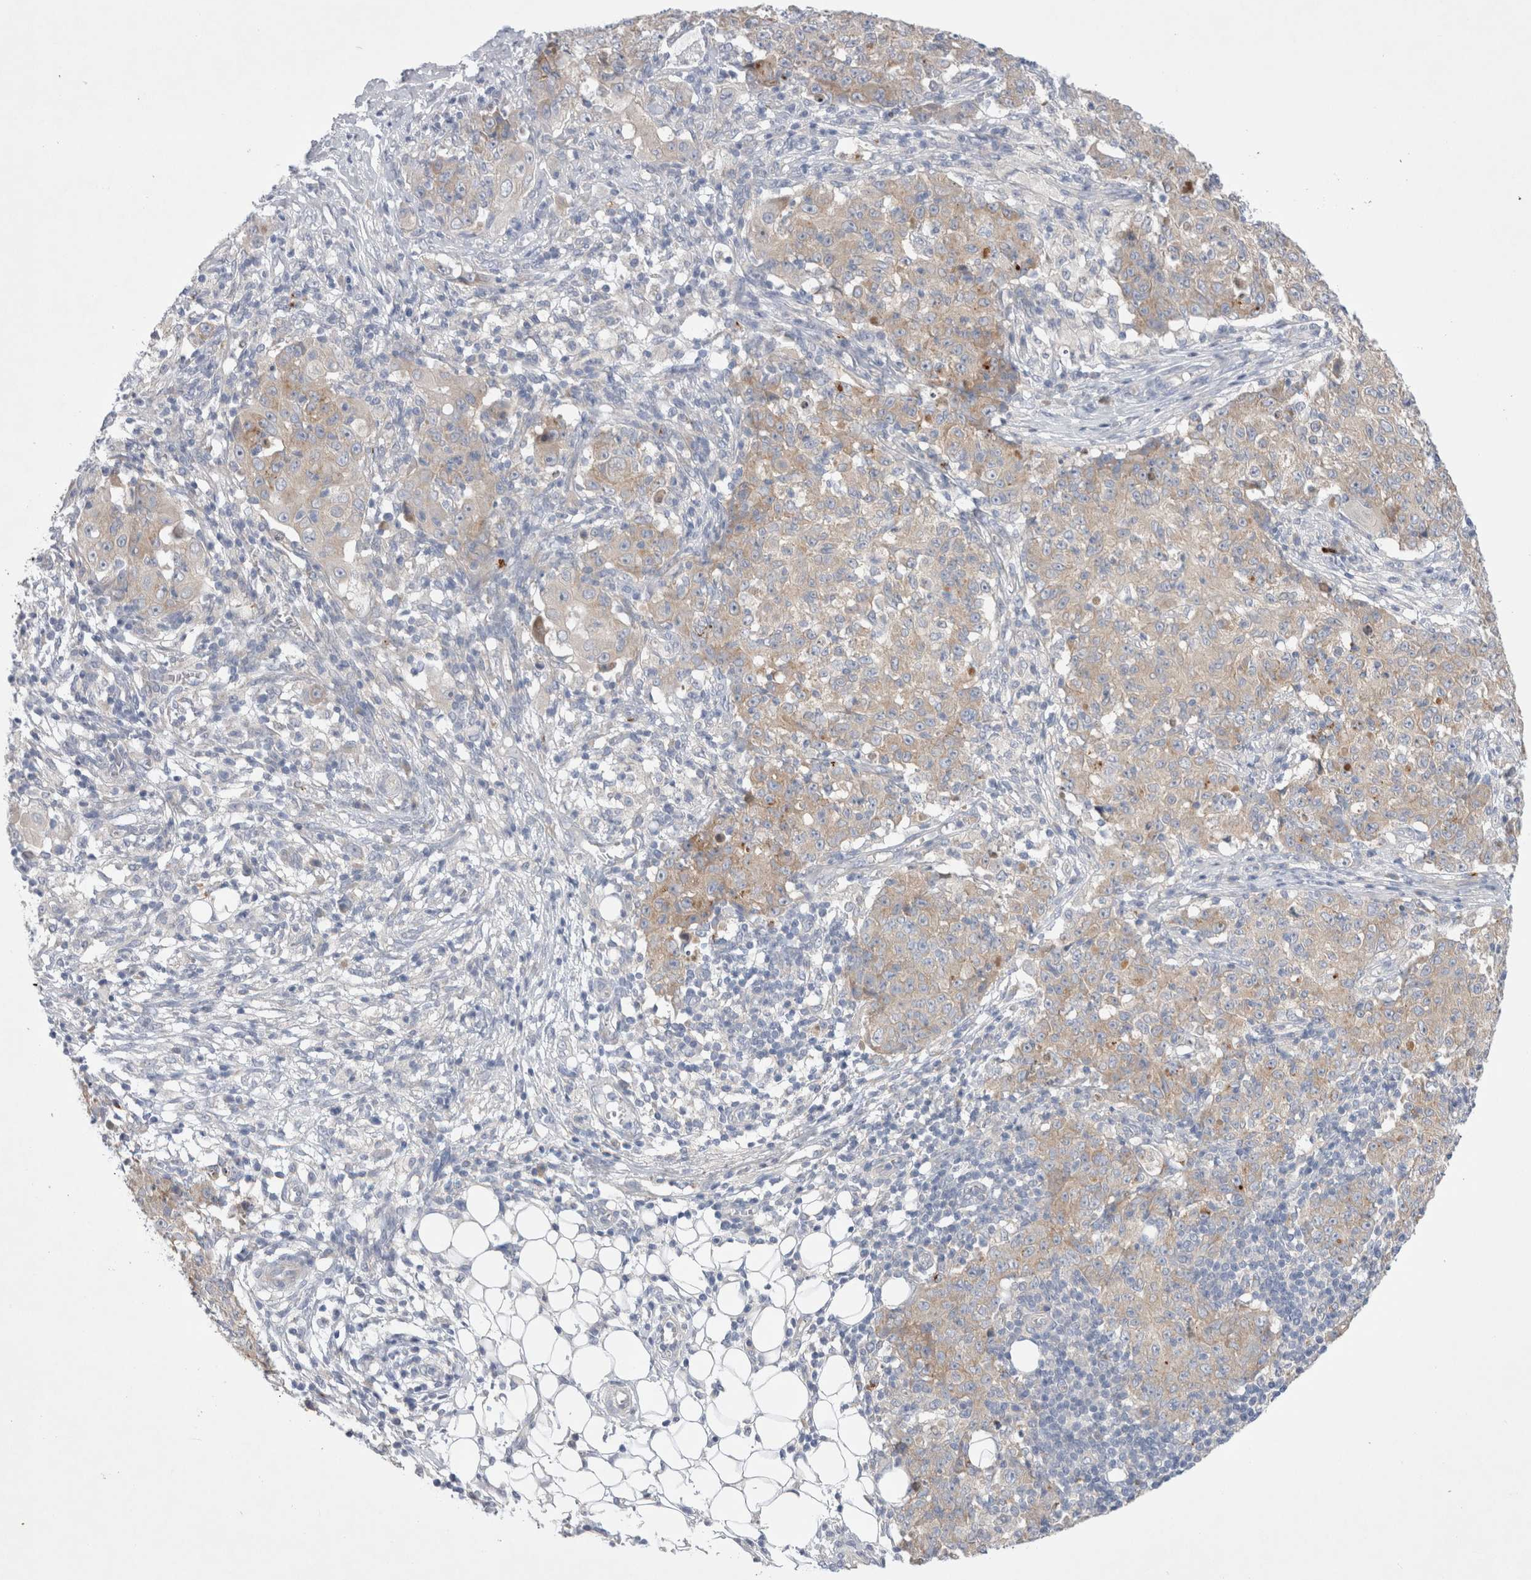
{"staining": {"intensity": "weak", "quantity": ">75%", "location": "cytoplasmic/membranous"}, "tissue": "ovarian cancer", "cell_type": "Tumor cells", "image_type": "cancer", "snomed": [{"axis": "morphology", "description": "Carcinoma, endometroid"}, {"axis": "topography", "description": "Ovary"}], "caption": "Human ovarian endometroid carcinoma stained with a protein marker displays weak staining in tumor cells.", "gene": "RBM12B", "patient": {"sex": "female", "age": 42}}